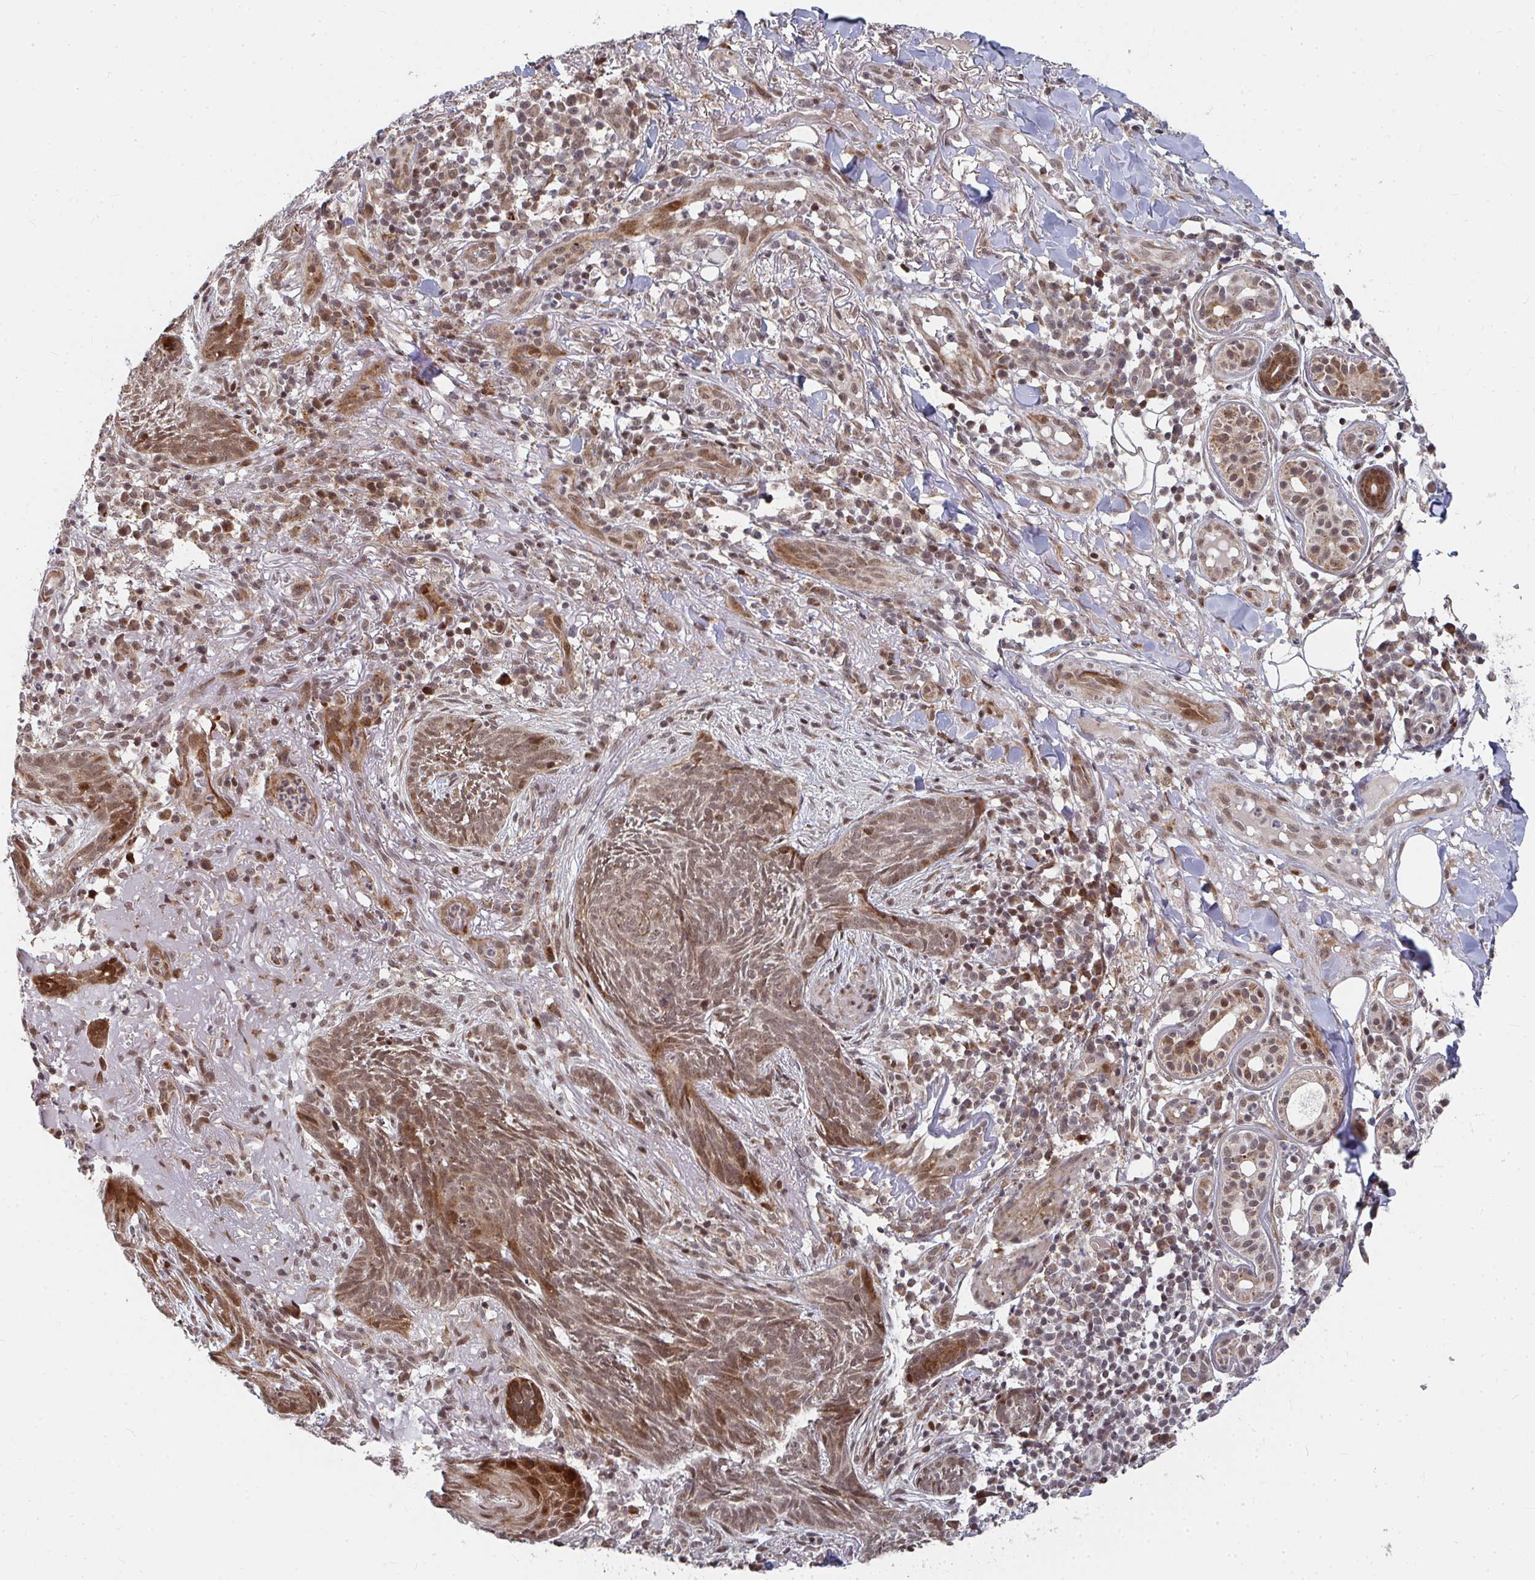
{"staining": {"intensity": "moderate", "quantity": ">75%", "location": "cytoplasmic/membranous,nuclear"}, "tissue": "skin cancer", "cell_type": "Tumor cells", "image_type": "cancer", "snomed": [{"axis": "morphology", "description": "Basal cell carcinoma"}, {"axis": "topography", "description": "Skin"}], "caption": "The micrograph reveals a brown stain indicating the presence of a protein in the cytoplasmic/membranous and nuclear of tumor cells in basal cell carcinoma (skin). (Stains: DAB (3,3'-diaminobenzidine) in brown, nuclei in blue, Microscopy: brightfield microscopy at high magnification).", "gene": "RBBP5", "patient": {"sex": "female", "age": 93}}